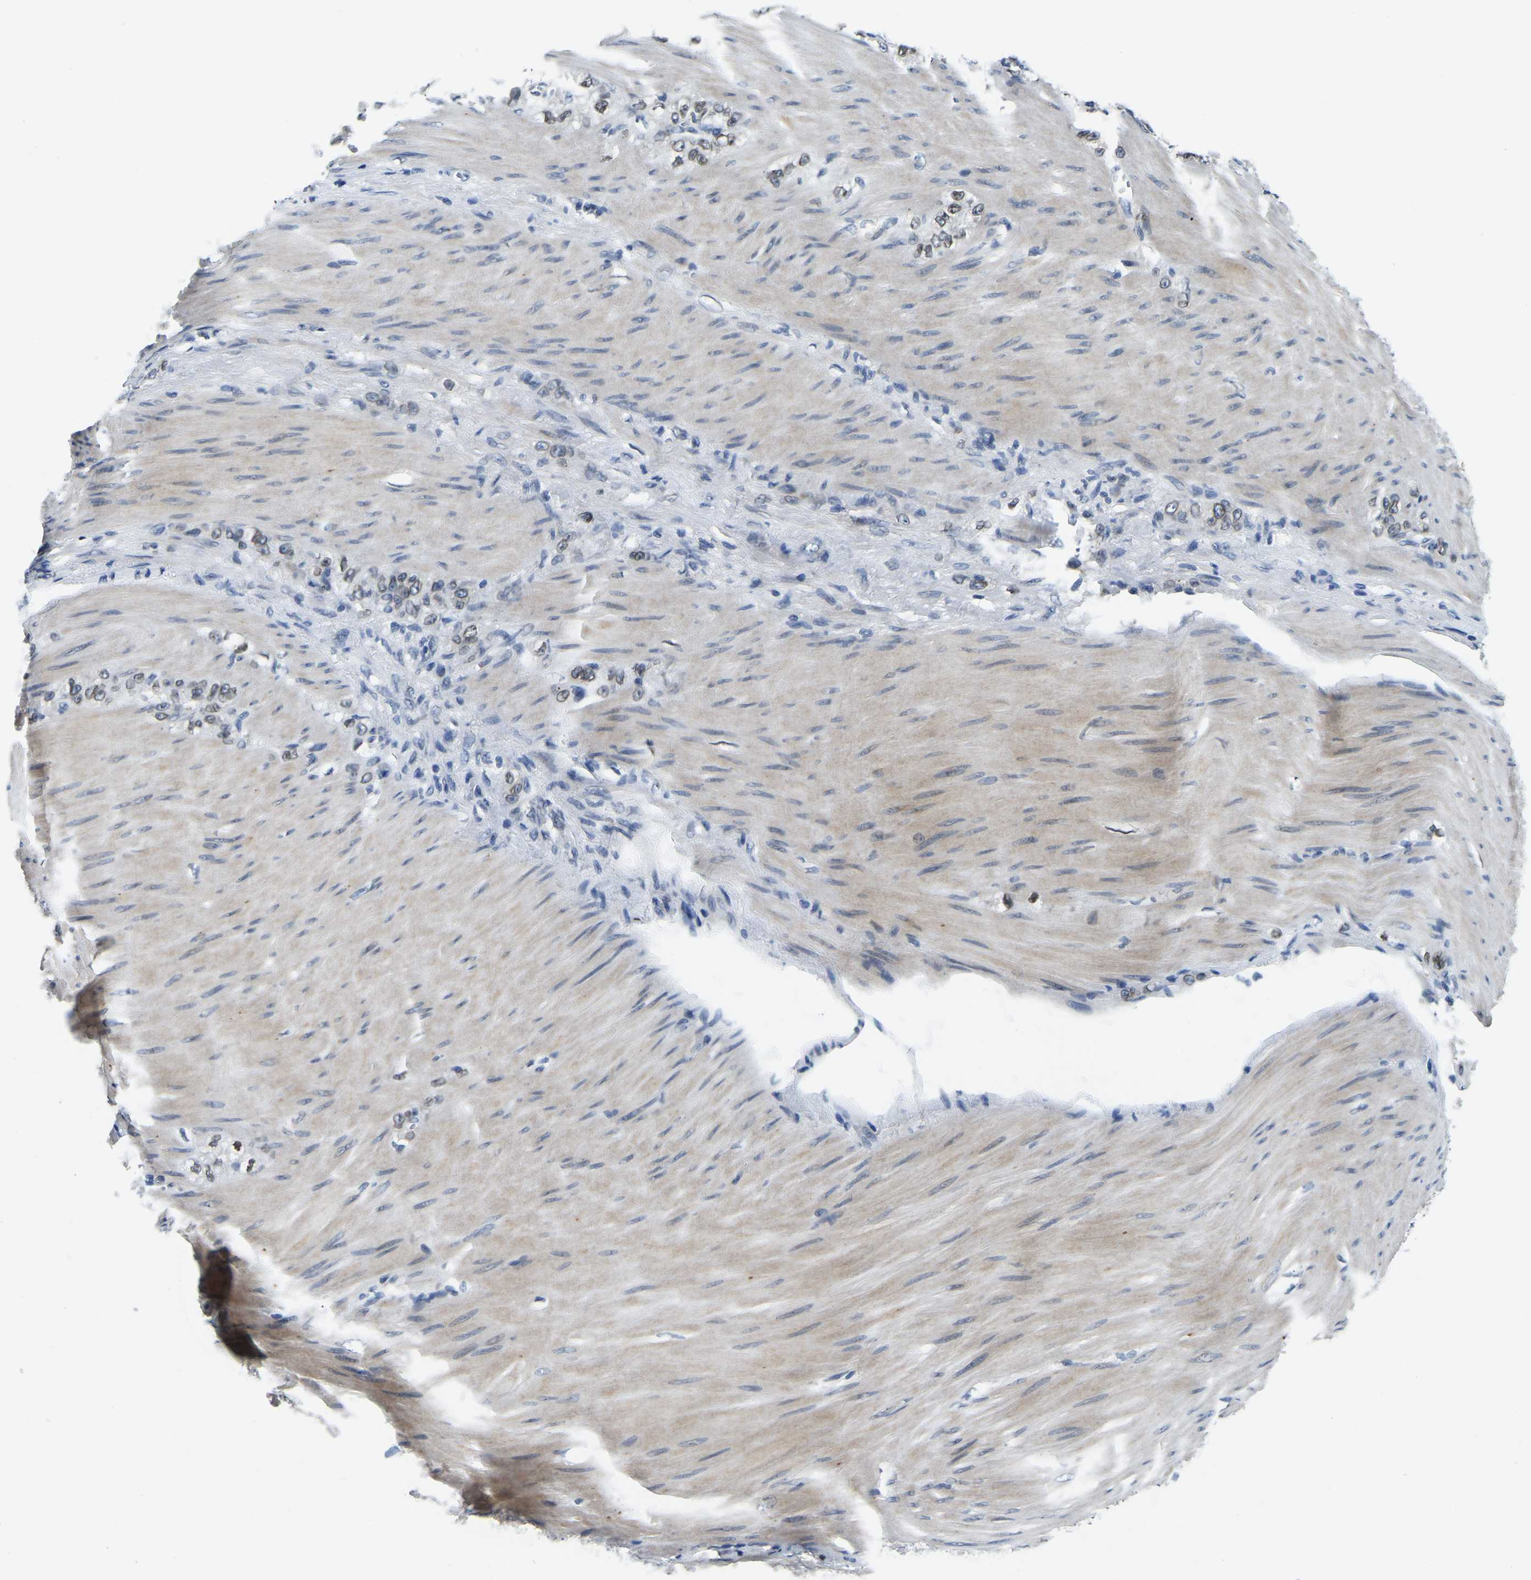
{"staining": {"intensity": "weak", "quantity": ">75%", "location": "cytoplasmic/membranous,nuclear"}, "tissue": "stomach cancer", "cell_type": "Tumor cells", "image_type": "cancer", "snomed": [{"axis": "morphology", "description": "Normal tissue, NOS"}, {"axis": "morphology", "description": "Adenocarcinoma, NOS"}, {"axis": "topography", "description": "Stomach"}], "caption": "The micrograph demonstrates staining of stomach adenocarcinoma, revealing weak cytoplasmic/membranous and nuclear protein positivity (brown color) within tumor cells. Nuclei are stained in blue.", "gene": "RANBP2", "patient": {"sex": "male", "age": 82}}